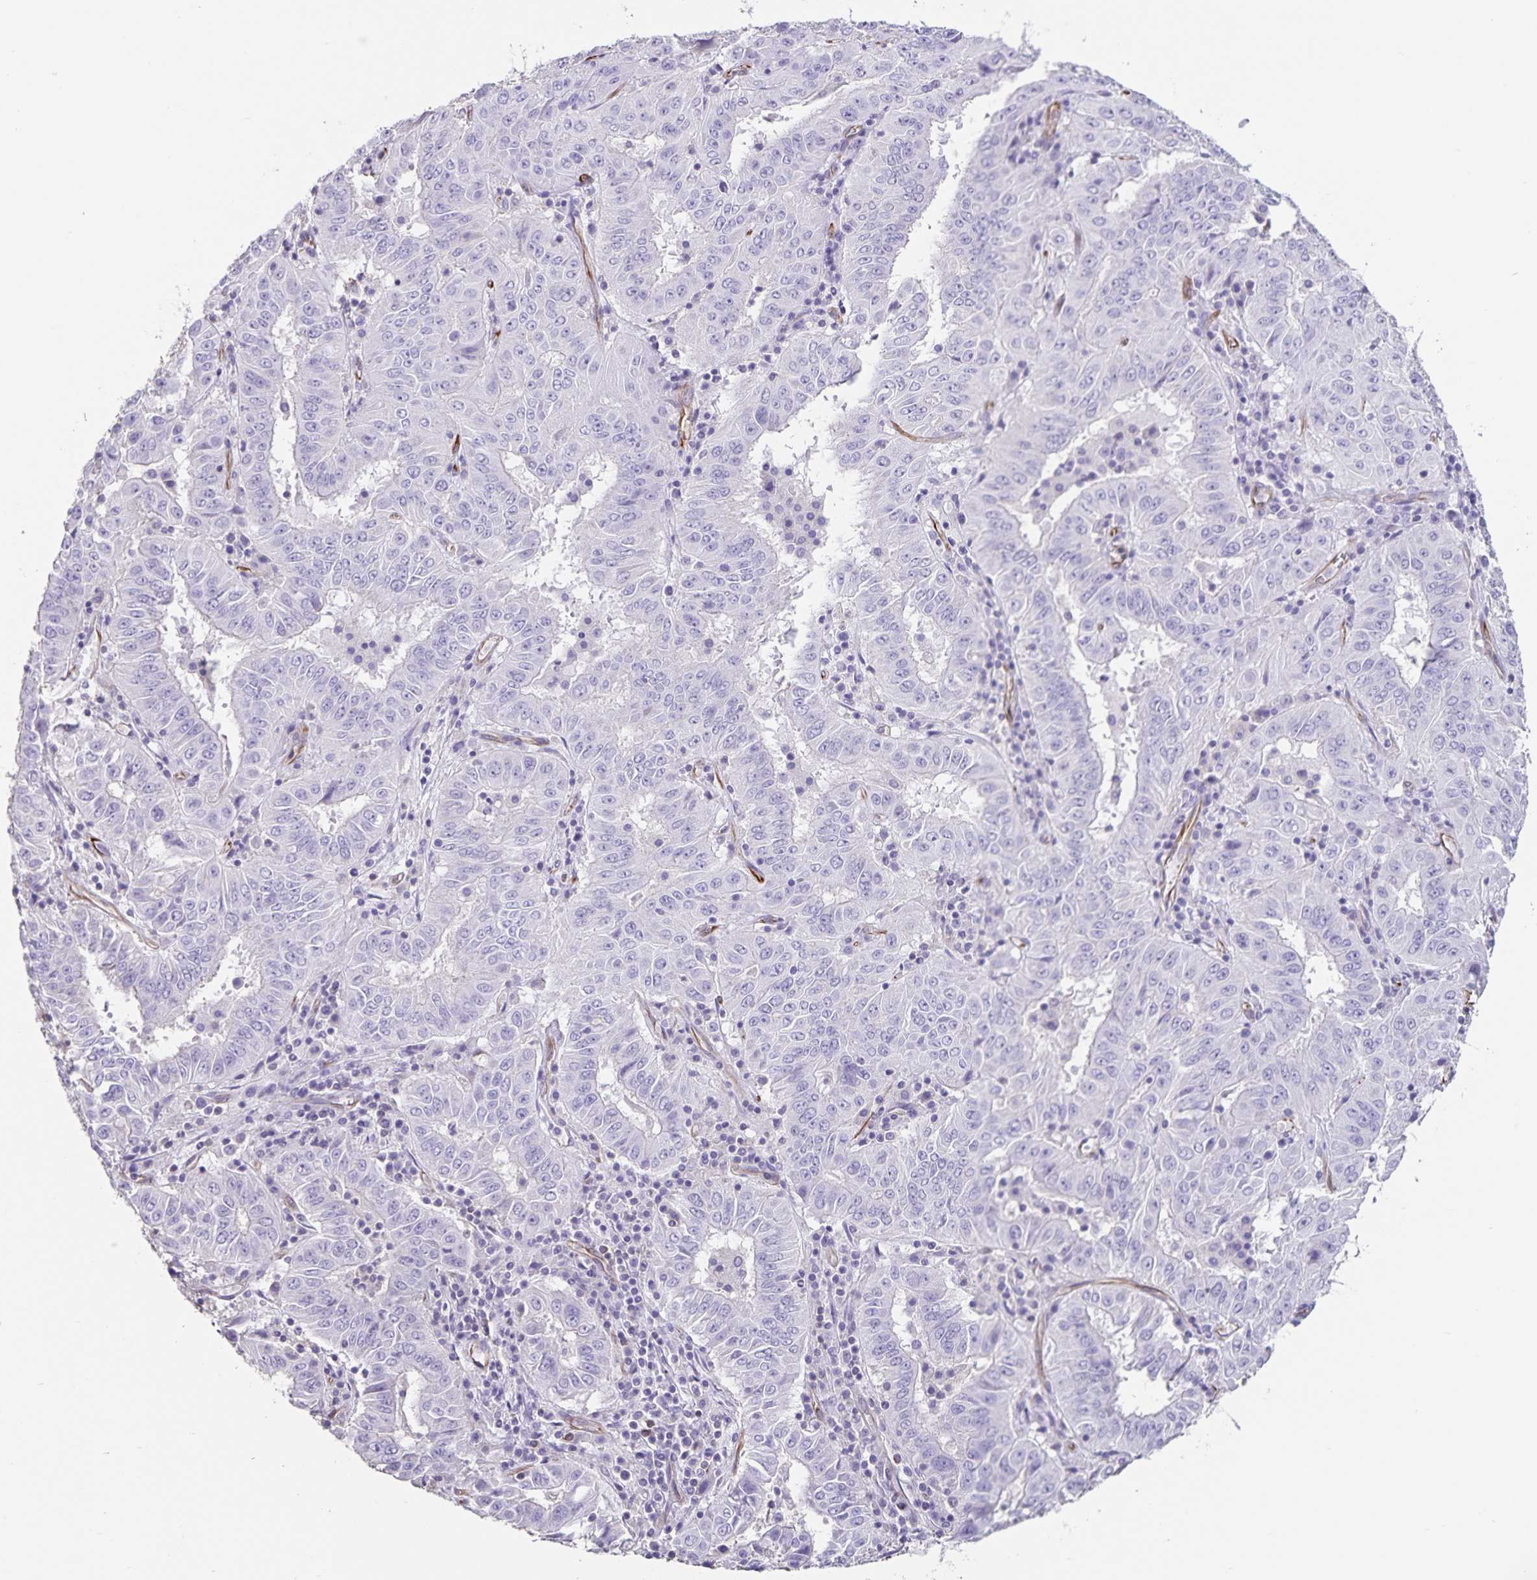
{"staining": {"intensity": "negative", "quantity": "none", "location": "none"}, "tissue": "pancreatic cancer", "cell_type": "Tumor cells", "image_type": "cancer", "snomed": [{"axis": "morphology", "description": "Adenocarcinoma, NOS"}, {"axis": "topography", "description": "Pancreas"}], "caption": "The IHC histopathology image has no significant positivity in tumor cells of adenocarcinoma (pancreatic) tissue.", "gene": "SYNM", "patient": {"sex": "male", "age": 63}}